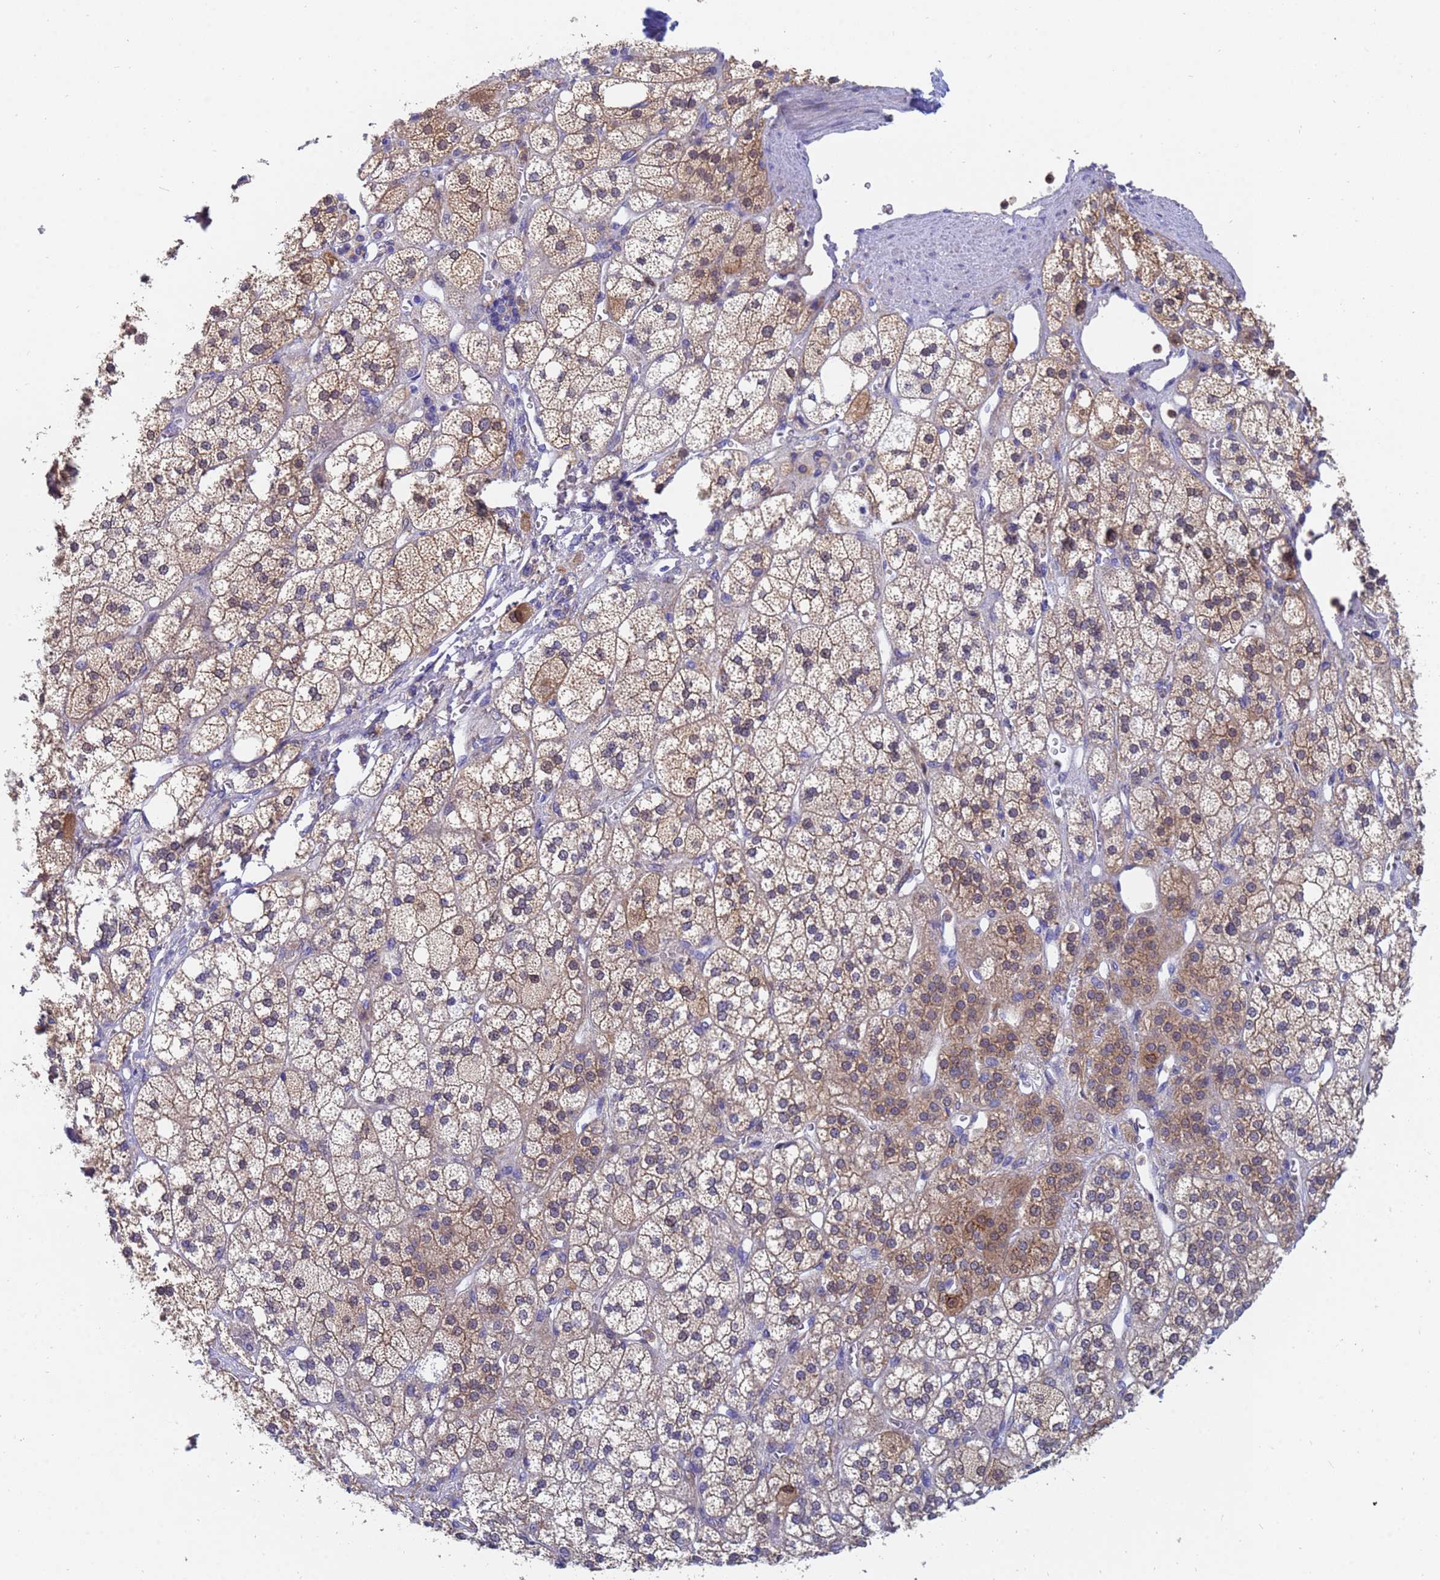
{"staining": {"intensity": "moderate", "quantity": "25%-75%", "location": "cytoplasmic/membranous"}, "tissue": "adrenal gland", "cell_type": "Glandular cells", "image_type": "normal", "snomed": [{"axis": "morphology", "description": "Normal tissue, NOS"}, {"axis": "topography", "description": "Adrenal gland"}], "caption": "Adrenal gland stained with a brown dye displays moderate cytoplasmic/membranous positive expression in approximately 25%-75% of glandular cells.", "gene": "TTLL11", "patient": {"sex": "male", "age": 61}}